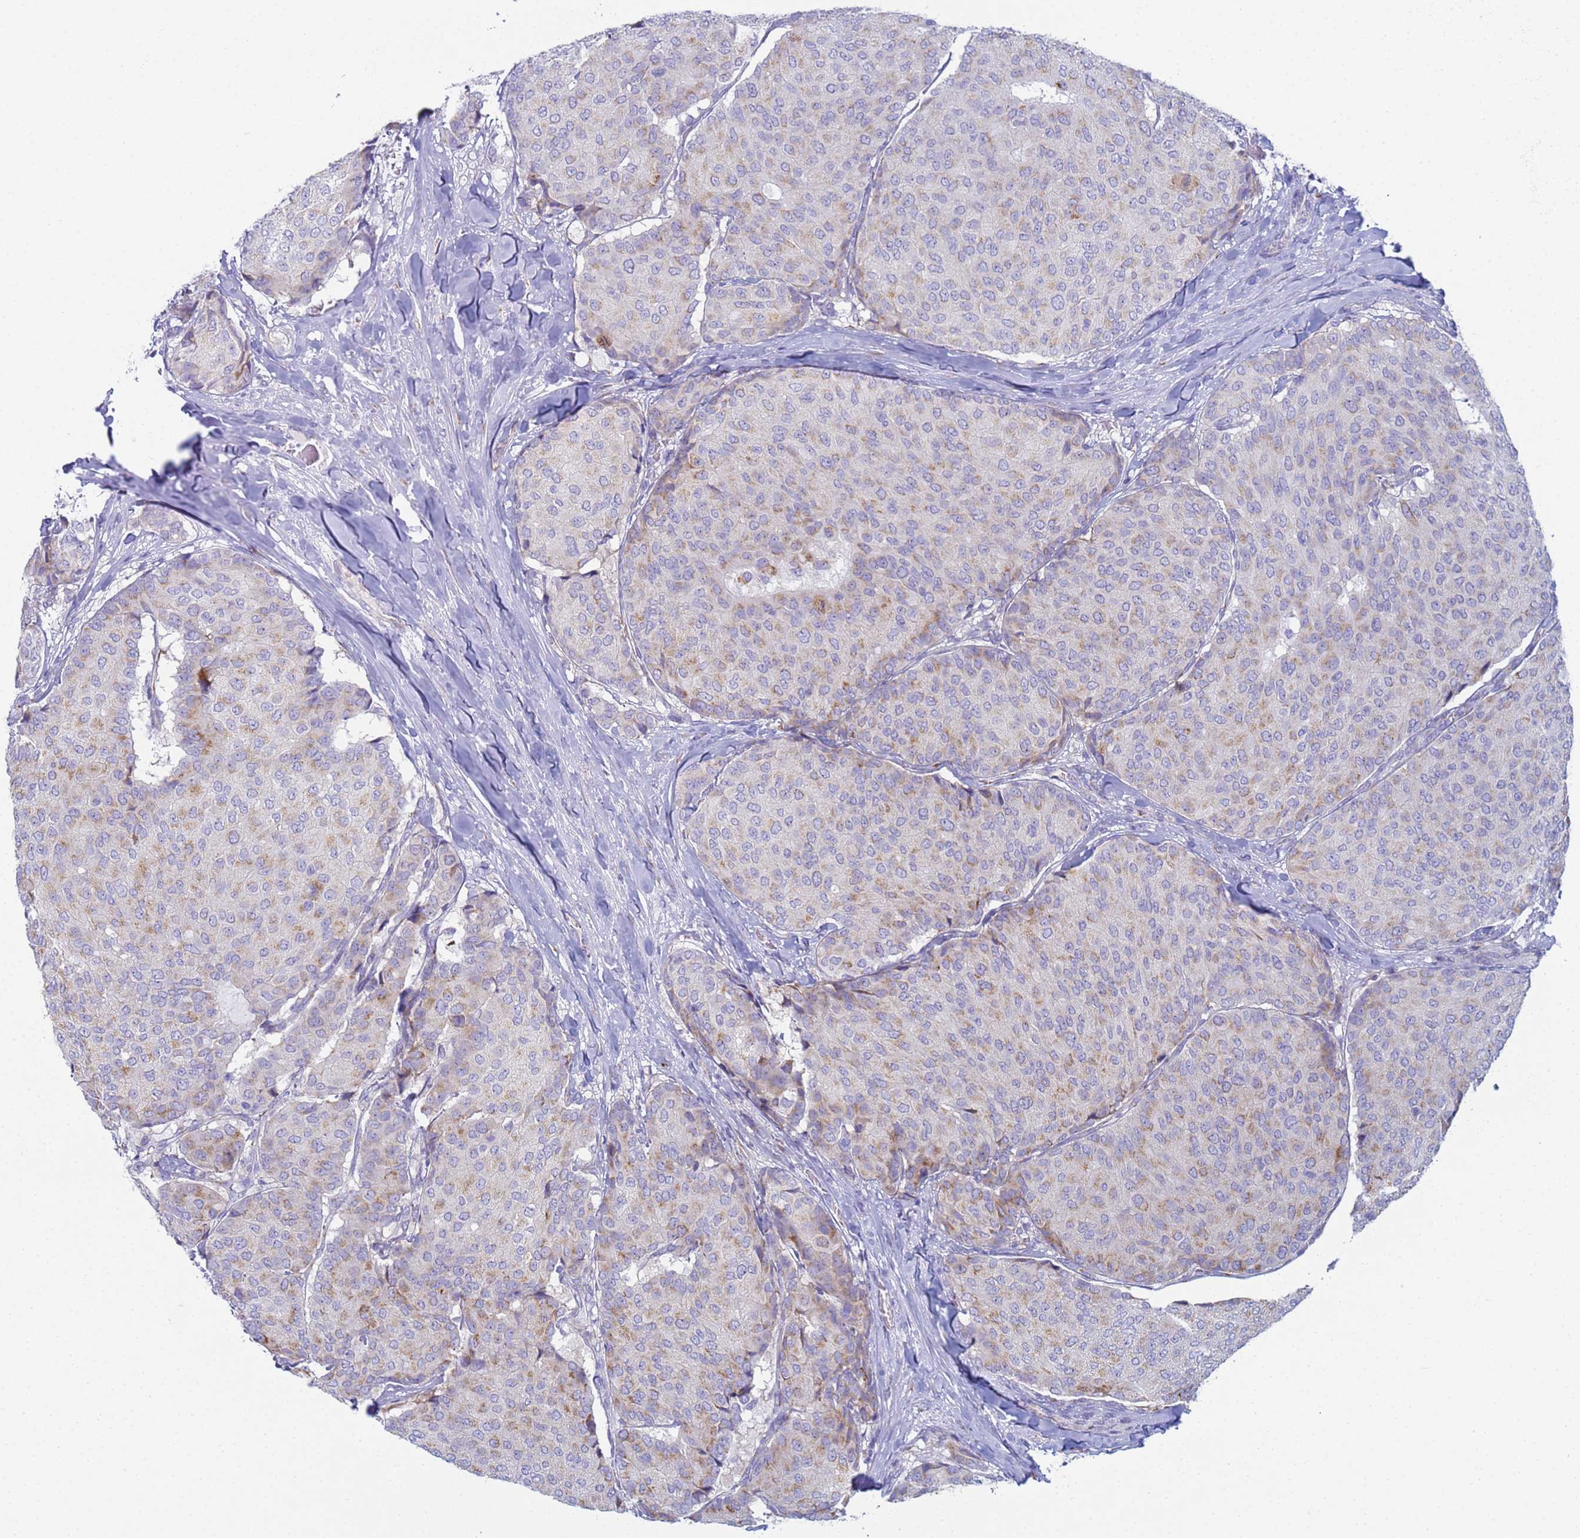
{"staining": {"intensity": "weak", "quantity": "25%-75%", "location": "cytoplasmic/membranous"}, "tissue": "breast cancer", "cell_type": "Tumor cells", "image_type": "cancer", "snomed": [{"axis": "morphology", "description": "Duct carcinoma"}, {"axis": "topography", "description": "Breast"}], "caption": "Protein expression analysis of human intraductal carcinoma (breast) reveals weak cytoplasmic/membranous staining in approximately 25%-75% of tumor cells. Immunohistochemistry stains the protein in brown and the nuclei are stained blue.", "gene": "CR1", "patient": {"sex": "female", "age": 75}}